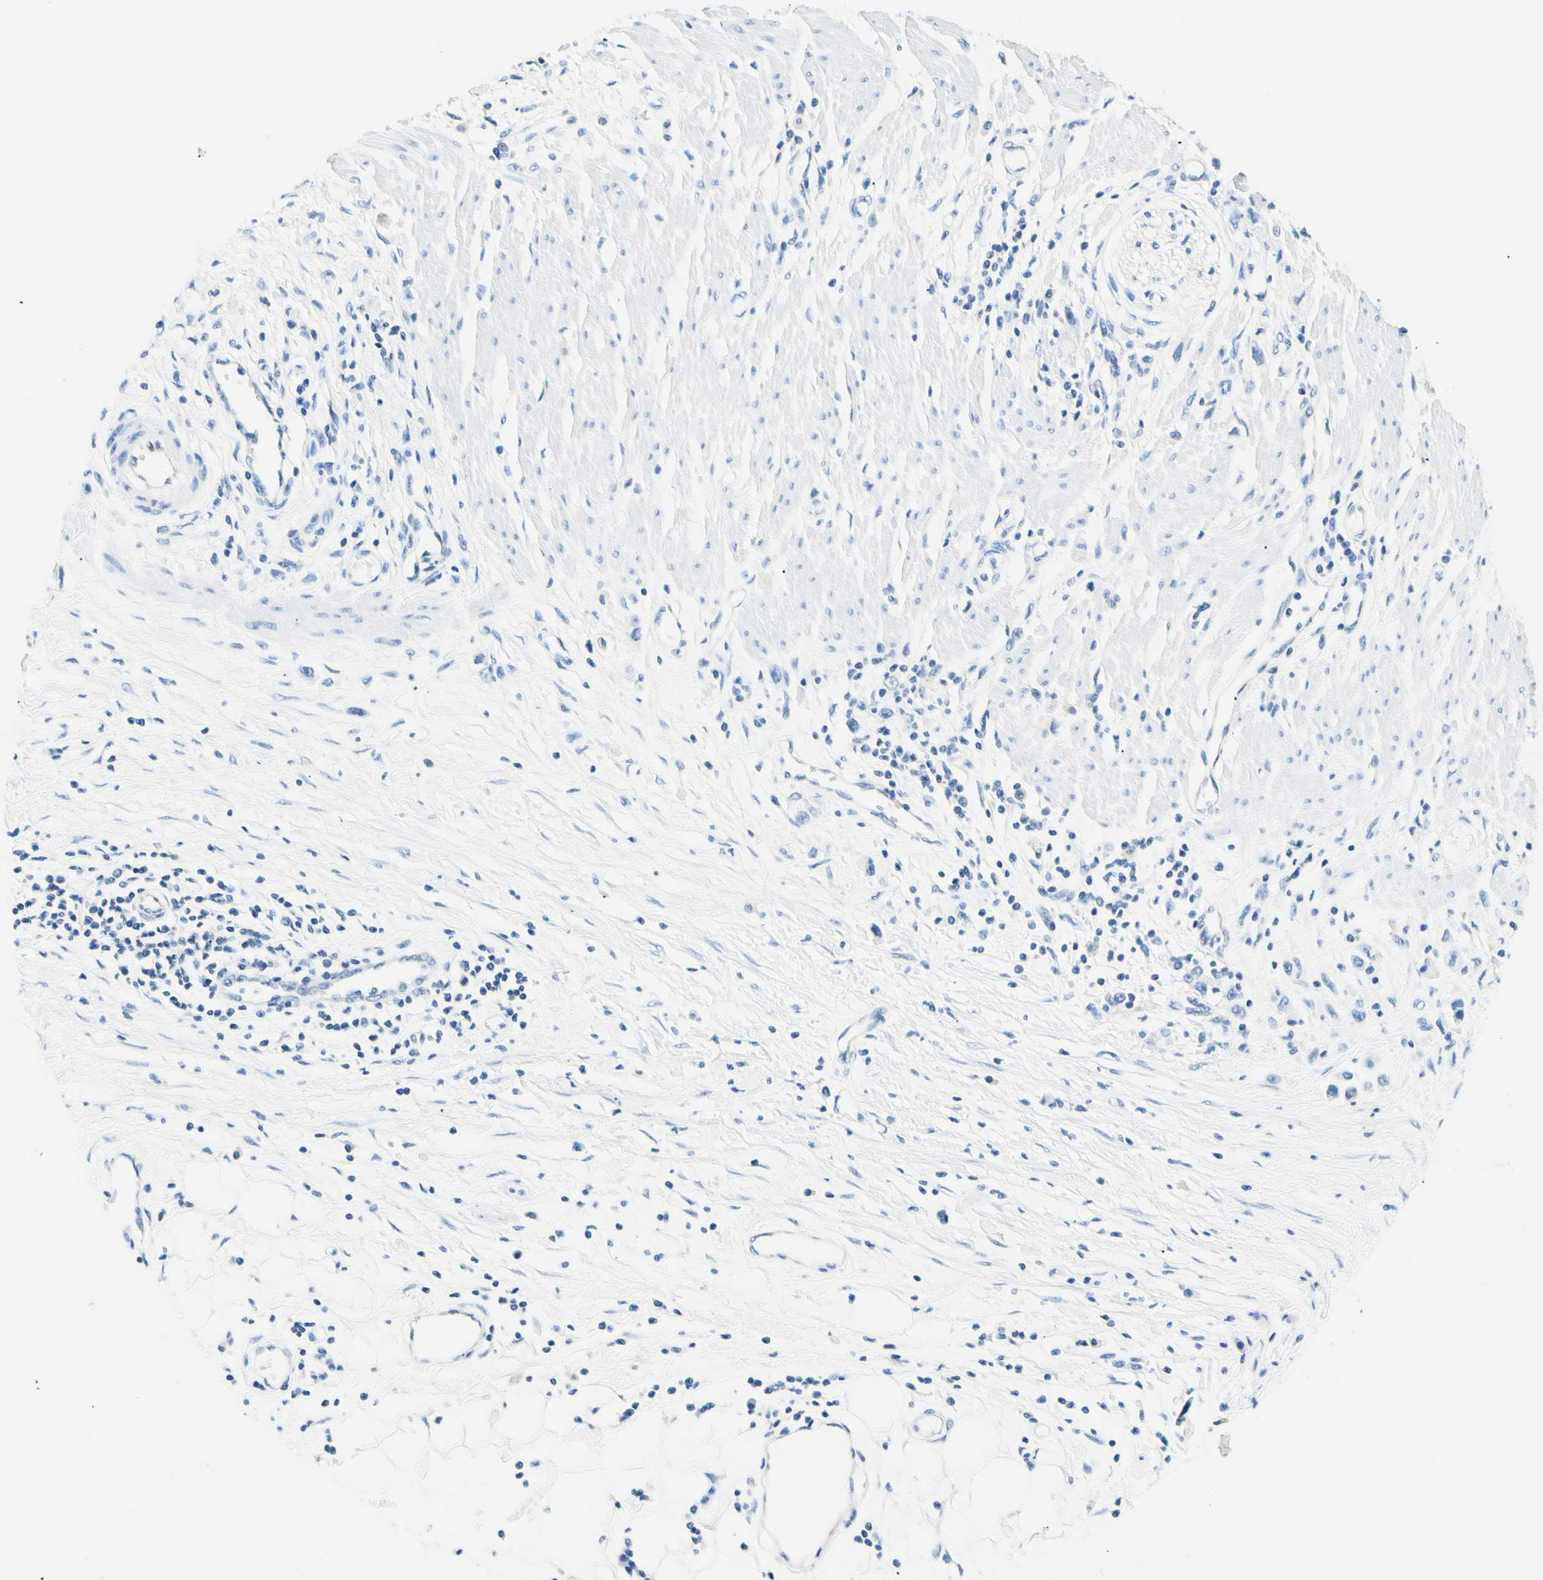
{"staining": {"intensity": "negative", "quantity": "none", "location": "none"}, "tissue": "stomach cancer", "cell_type": "Tumor cells", "image_type": "cancer", "snomed": [{"axis": "morphology", "description": "Adenocarcinoma, NOS"}, {"axis": "topography", "description": "Stomach"}], "caption": "This is a photomicrograph of immunohistochemistry staining of adenocarcinoma (stomach), which shows no positivity in tumor cells.", "gene": "HPCA", "patient": {"sex": "female", "age": 59}}